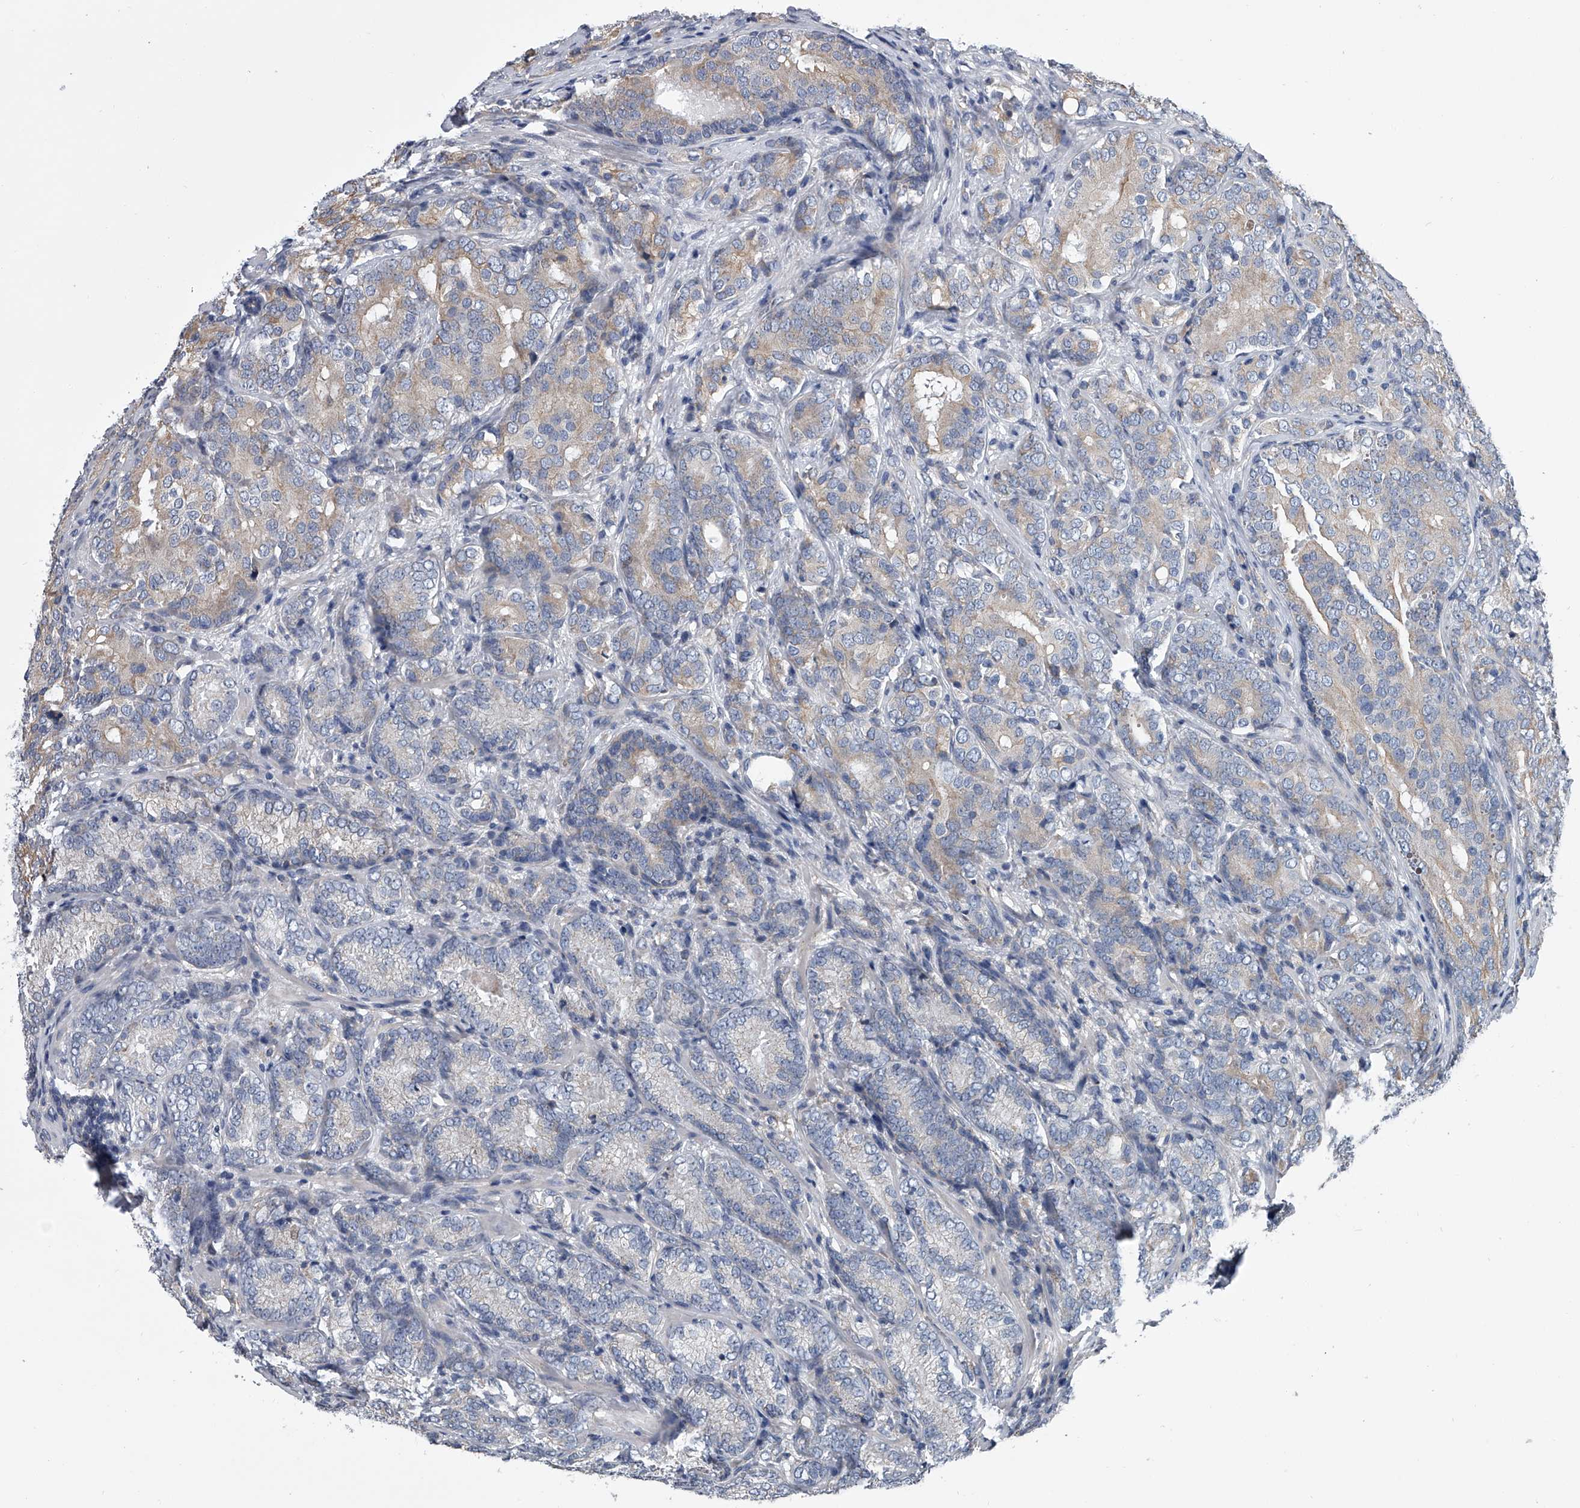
{"staining": {"intensity": "weak", "quantity": "<25%", "location": "cytoplasmic/membranous"}, "tissue": "prostate cancer", "cell_type": "Tumor cells", "image_type": "cancer", "snomed": [{"axis": "morphology", "description": "Adenocarcinoma, High grade"}, {"axis": "topography", "description": "Prostate"}], "caption": "There is no significant expression in tumor cells of prostate cancer (high-grade adenocarcinoma). (DAB (3,3'-diaminobenzidine) immunohistochemistry (IHC) visualized using brightfield microscopy, high magnification).", "gene": "ABCG1", "patient": {"sex": "male", "age": 66}}